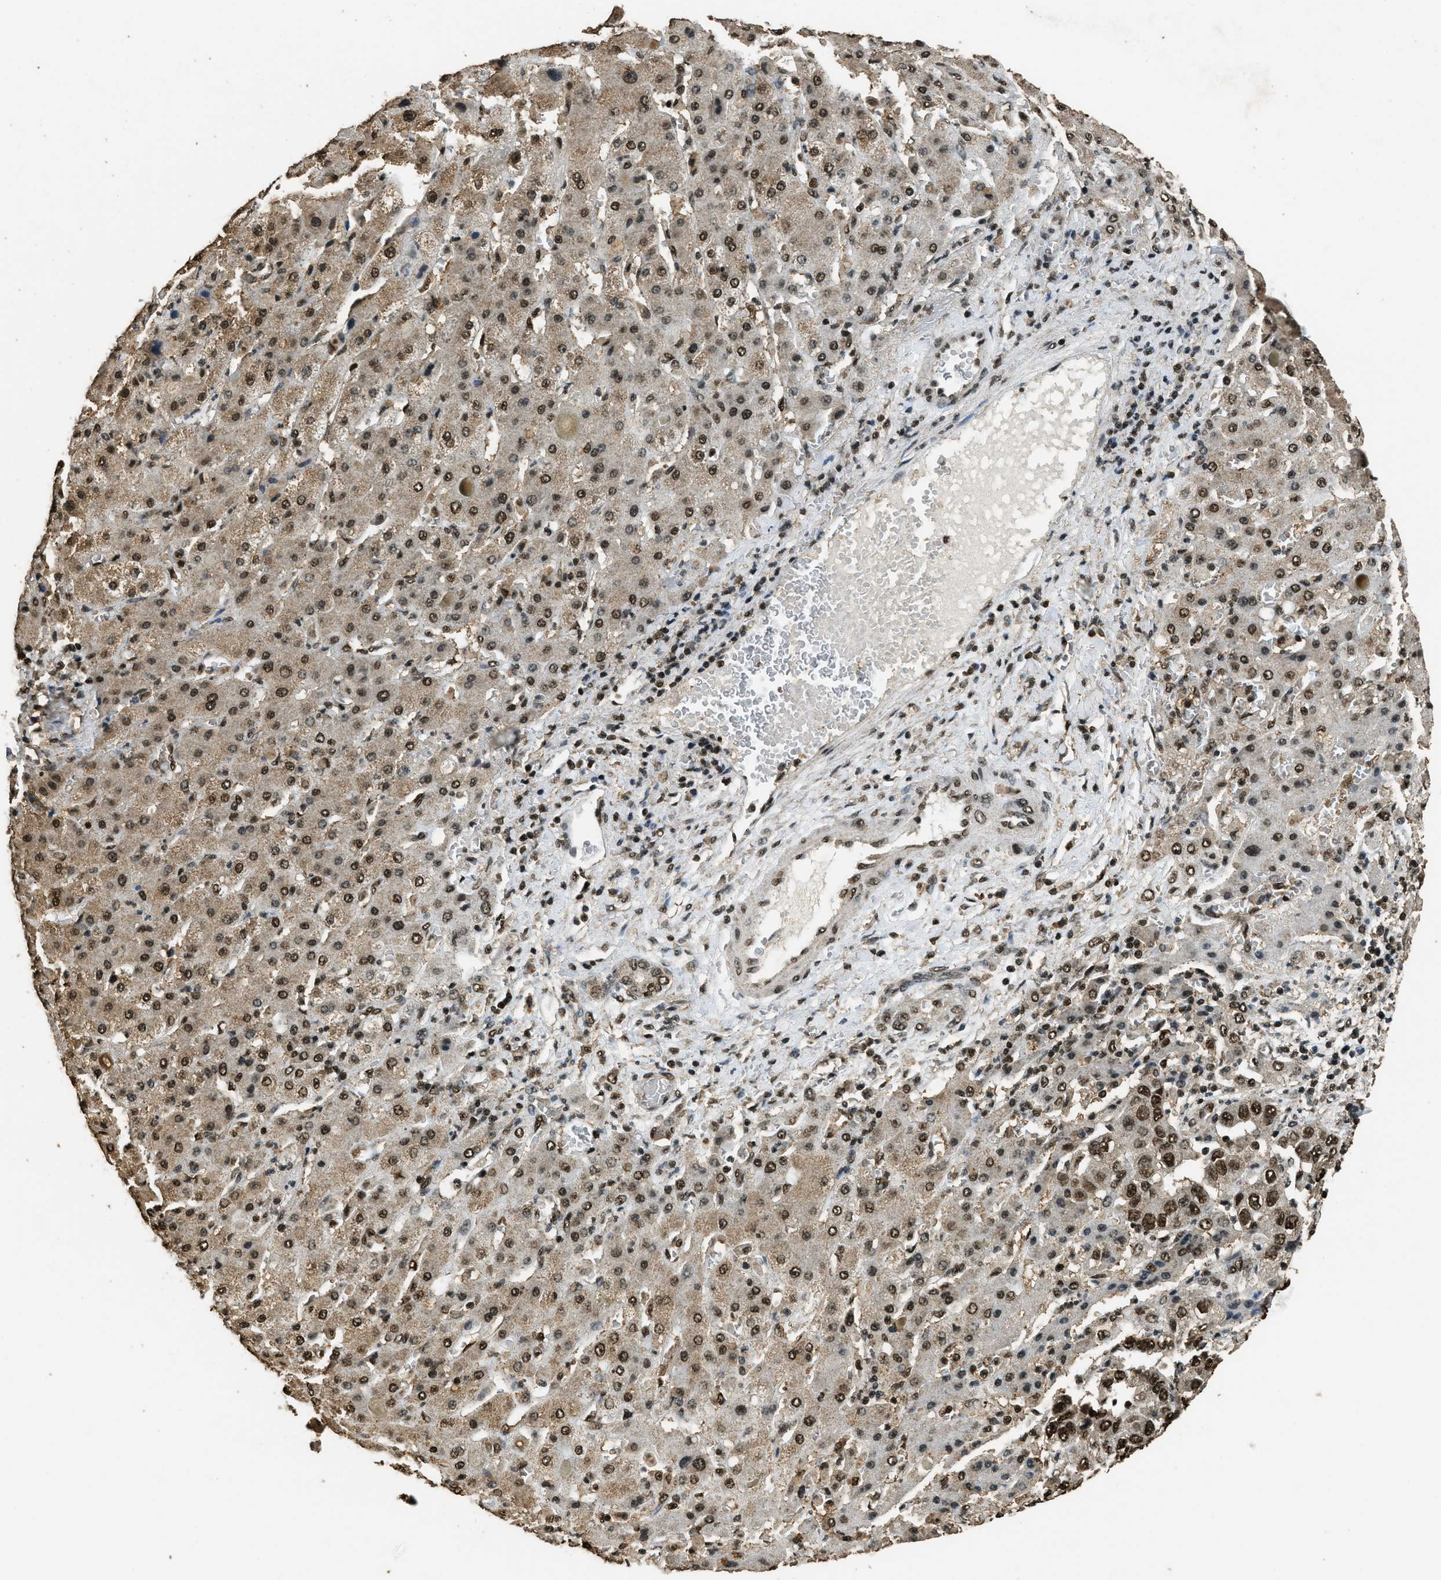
{"staining": {"intensity": "strong", "quantity": ">75%", "location": "nuclear"}, "tissue": "liver cancer", "cell_type": "Tumor cells", "image_type": "cancer", "snomed": [{"axis": "morphology", "description": "Cholangiocarcinoma"}, {"axis": "topography", "description": "Liver"}], "caption": "Brown immunohistochemical staining in liver cancer (cholangiocarcinoma) exhibits strong nuclear expression in about >75% of tumor cells.", "gene": "MYB", "patient": {"sex": "female", "age": 52}}